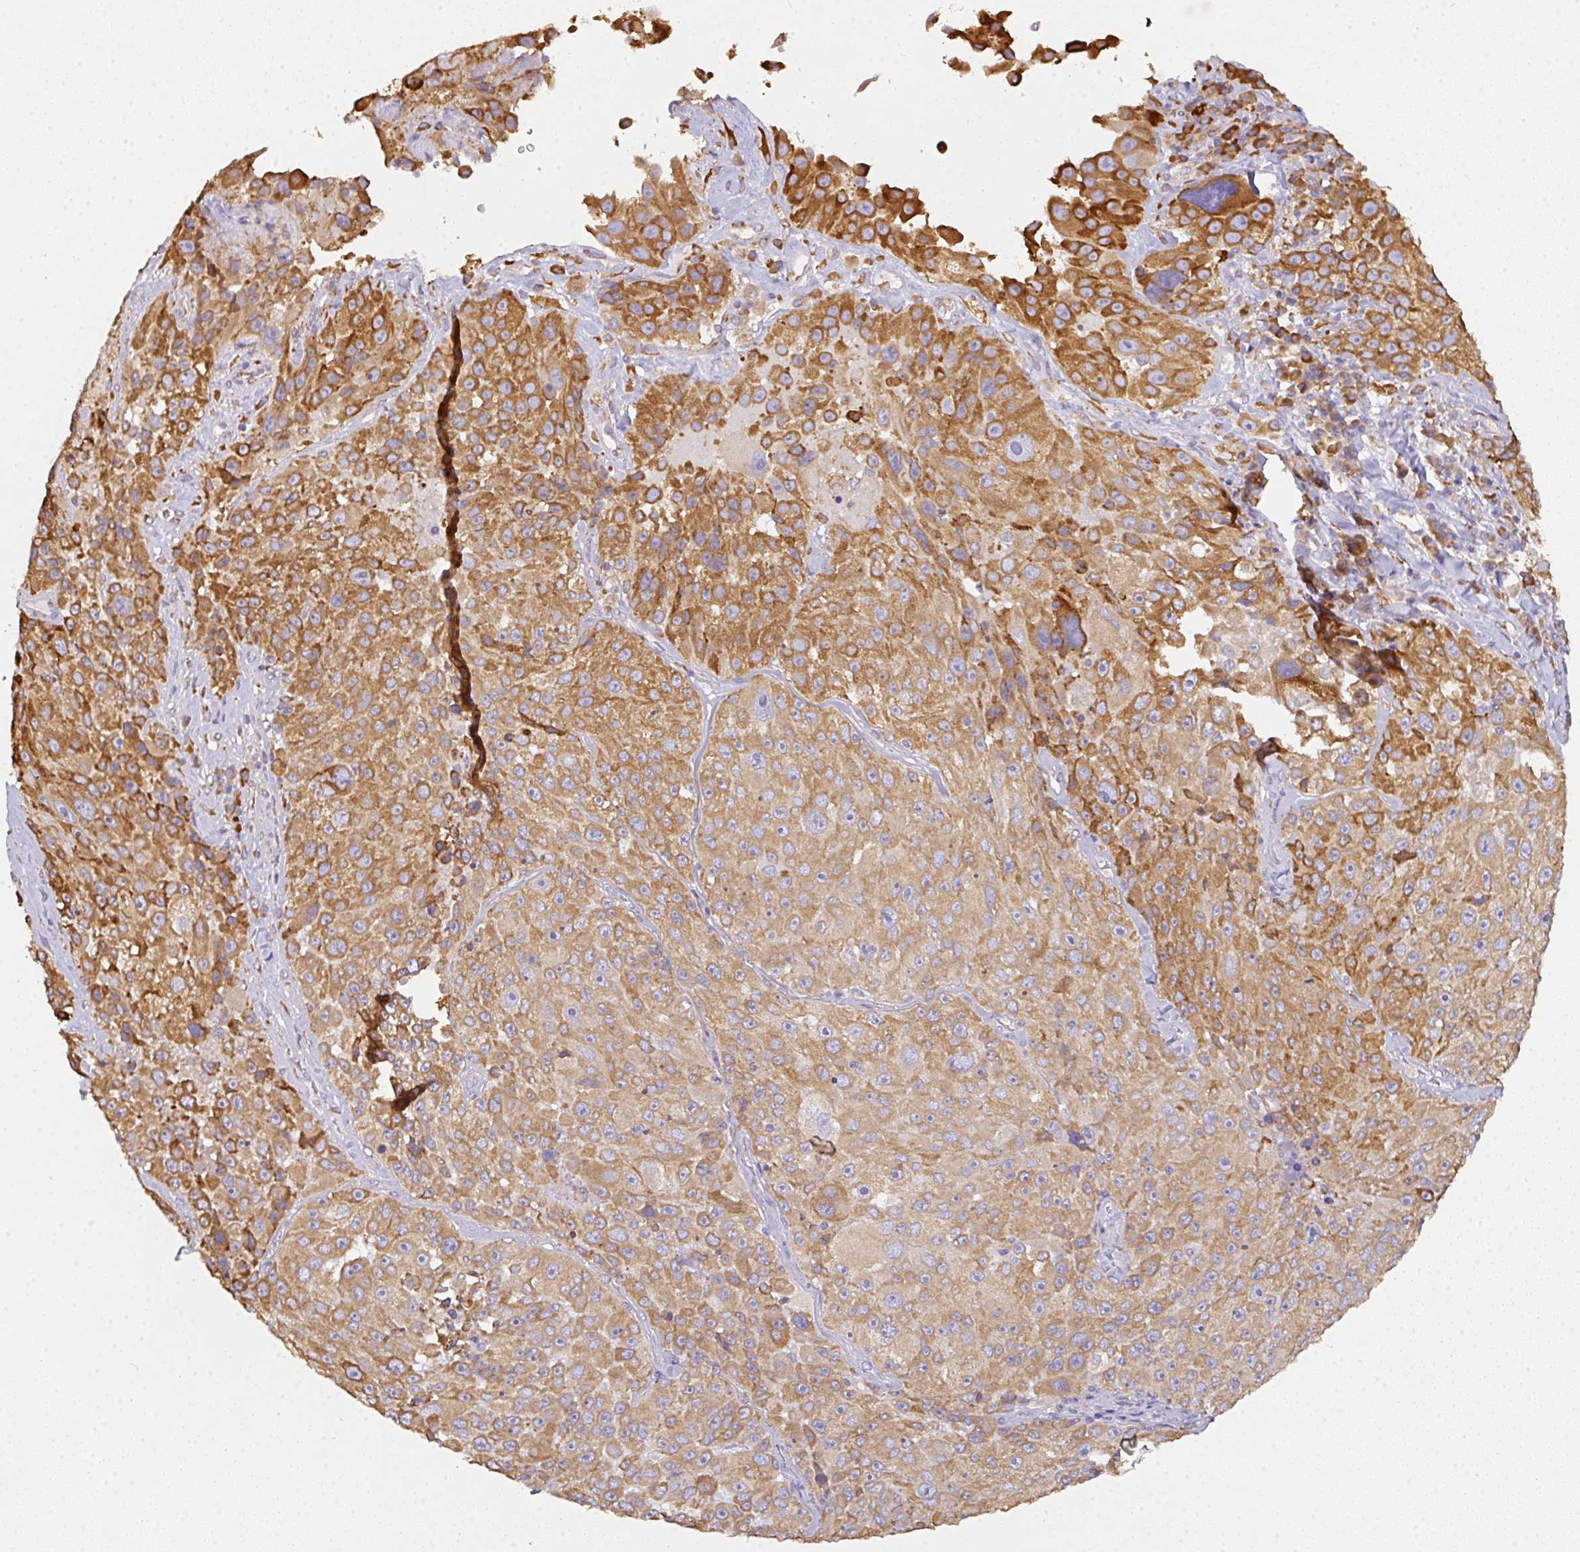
{"staining": {"intensity": "moderate", "quantity": ">75%", "location": "cytoplasmic/membranous"}, "tissue": "melanoma", "cell_type": "Tumor cells", "image_type": "cancer", "snomed": [{"axis": "morphology", "description": "Malignant melanoma, Metastatic site"}, {"axis": "topography", "description": "Lymph node"}], "caption": "Melanoma stained with a brown dye shows moderate cytoplasmic/membranous positive positivity in approximately >75% of tumor cells.", "gene": "DOK4", "patient": {"sex": "male", "age": 62}}